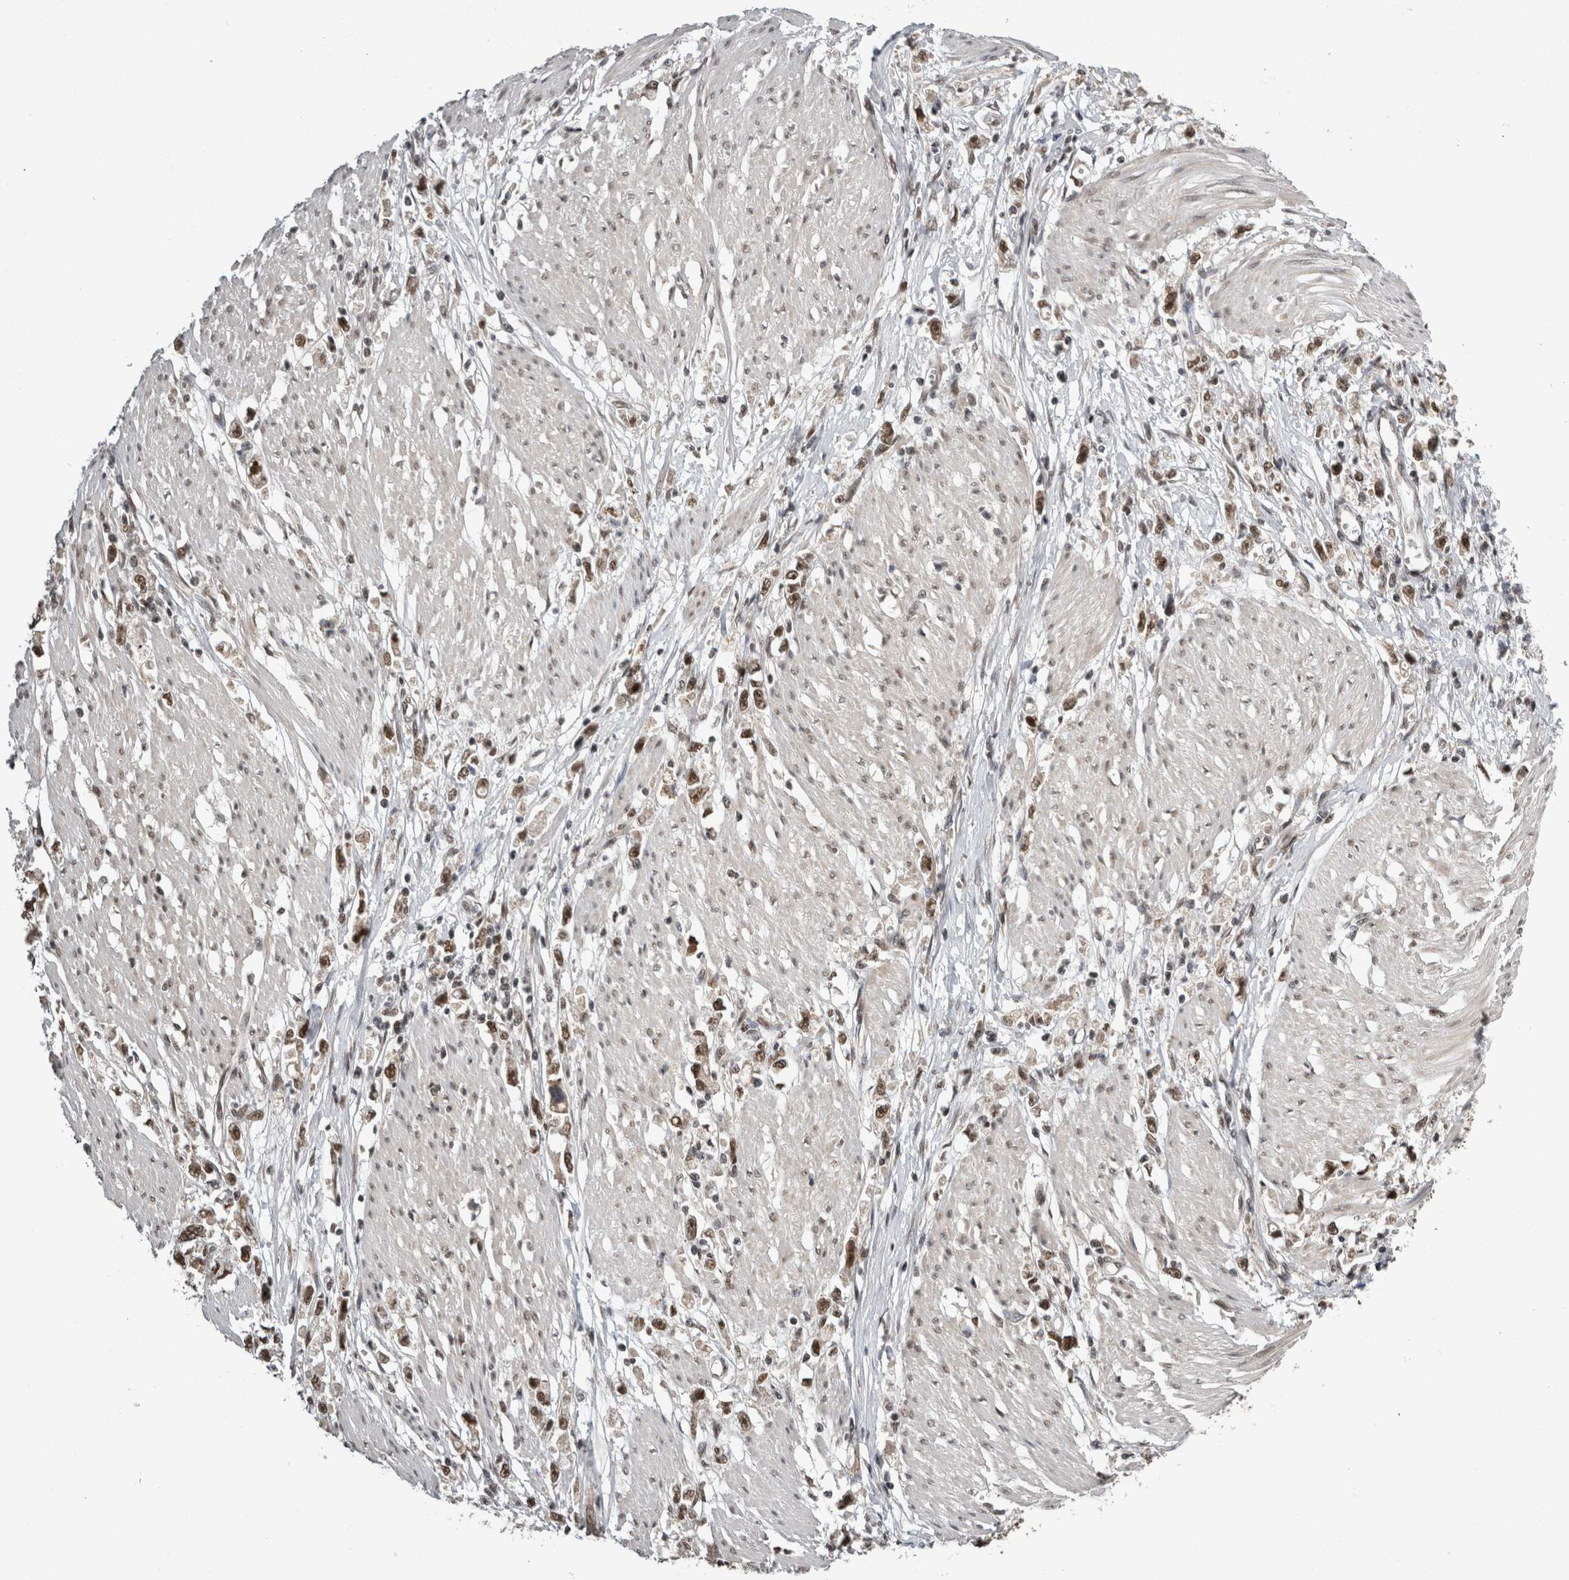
{"staining": {"intensity": "moderate", "quantity": ">75%", "location": "nuclear"}, "tissue": "stomach cancer", "cell_type": "Tumor cells", "image_type": "cancer", "snomed": [{"axis": "morphology", "description": "Adenocarcinoma, NOS"}, {"axis": "topography", "description": "Stomach"}], "caption": "Human adenocarcinoma (stomach) stained with a protein marker demonstrates moderate staining in tumor cells.", "gene": "CPSF2", "patient": {"sex": "female", "age": 59}}